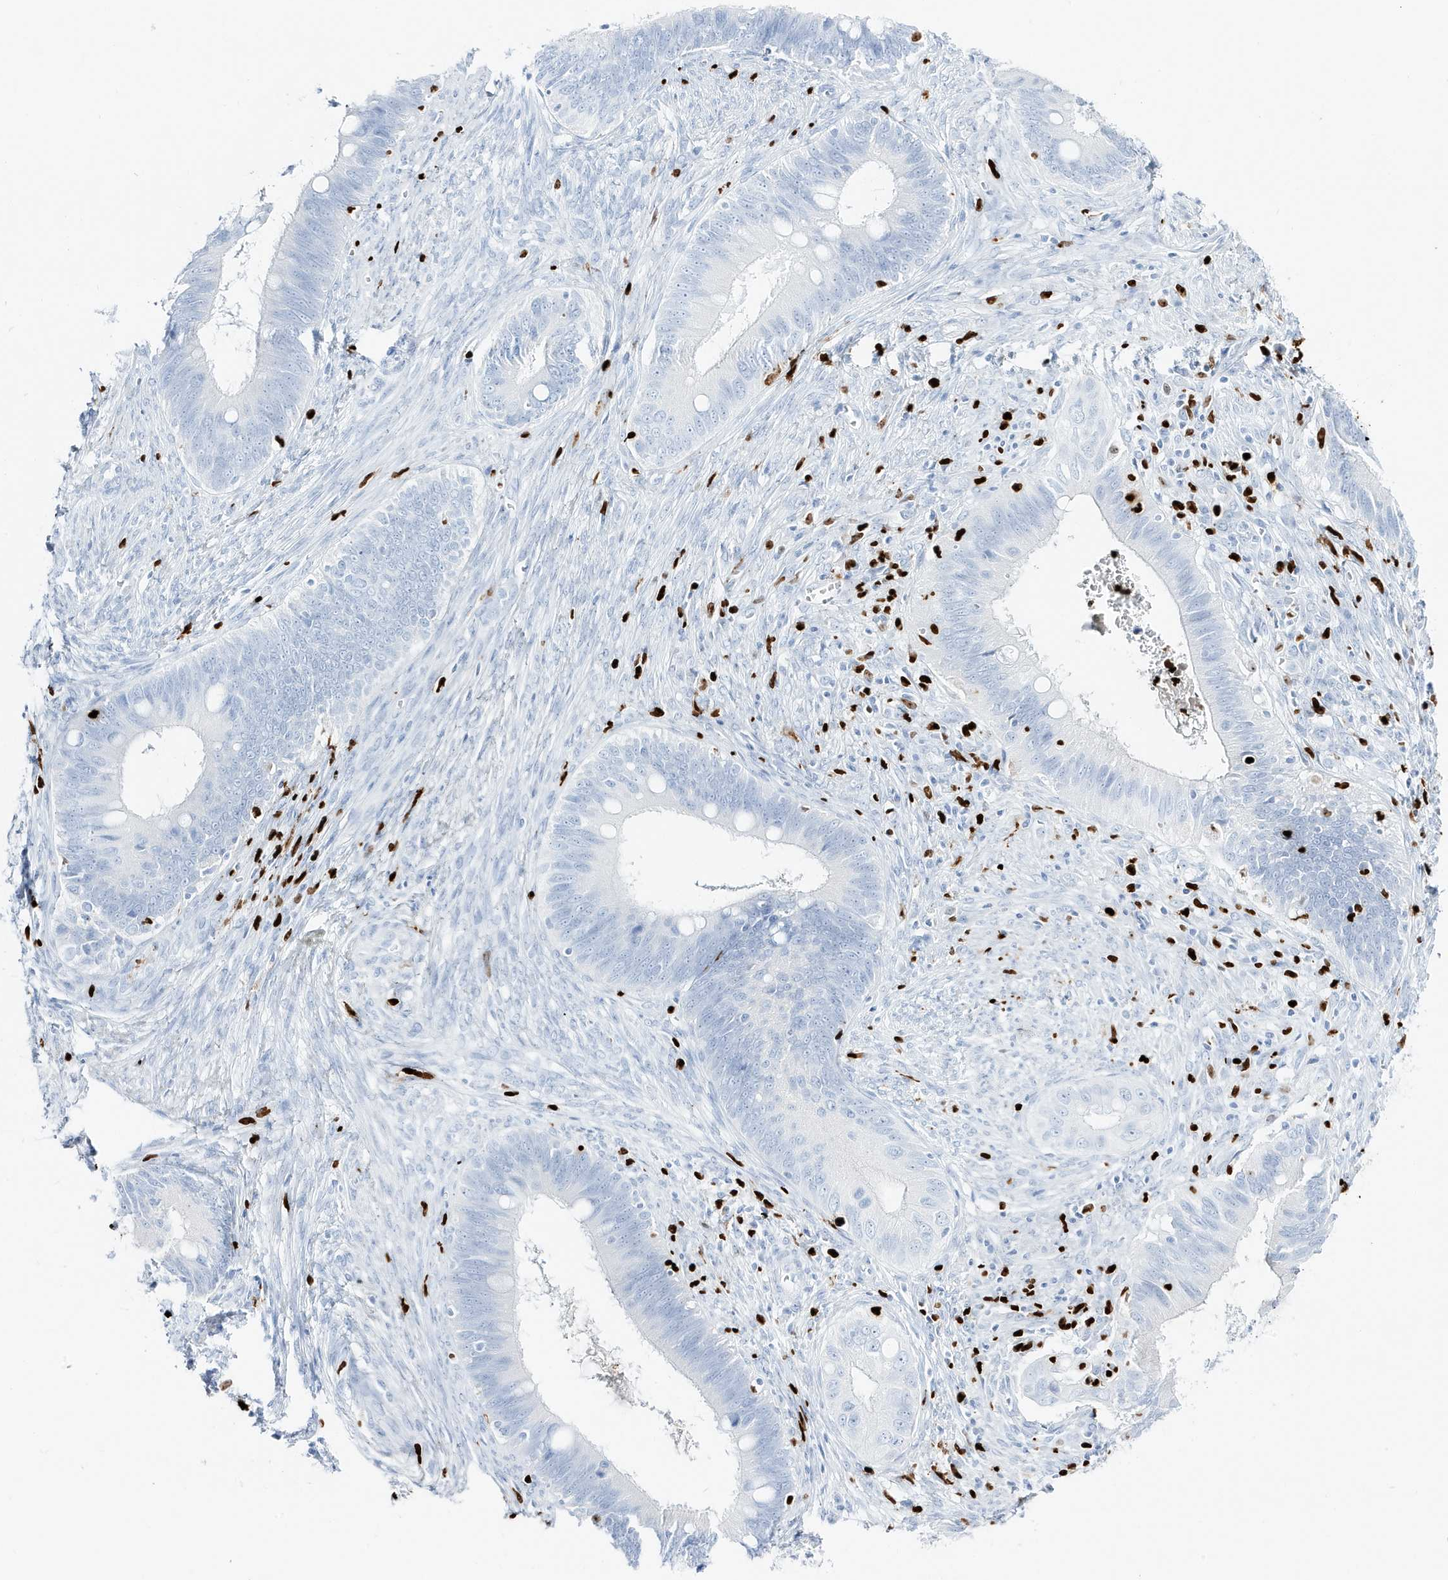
{"staining": {"intensity": "negative", "quantity": "none", "location": "none"}, "tissue": "cervical cancer", "cell_type": "Tumor cells", "image_type": "cancer", "snomed": [{"axis": "morphology", "description": "Adenocarcinoma, NOS"}, {"axis": "topography", "description": "Cervix"}], "caption": "Cervical adenocarcinoma stained for a protein using immunohistochemistry shows no expression tumor cells.", "gene": "MNDA", "patient": {"sex": "female", "age": 42}}